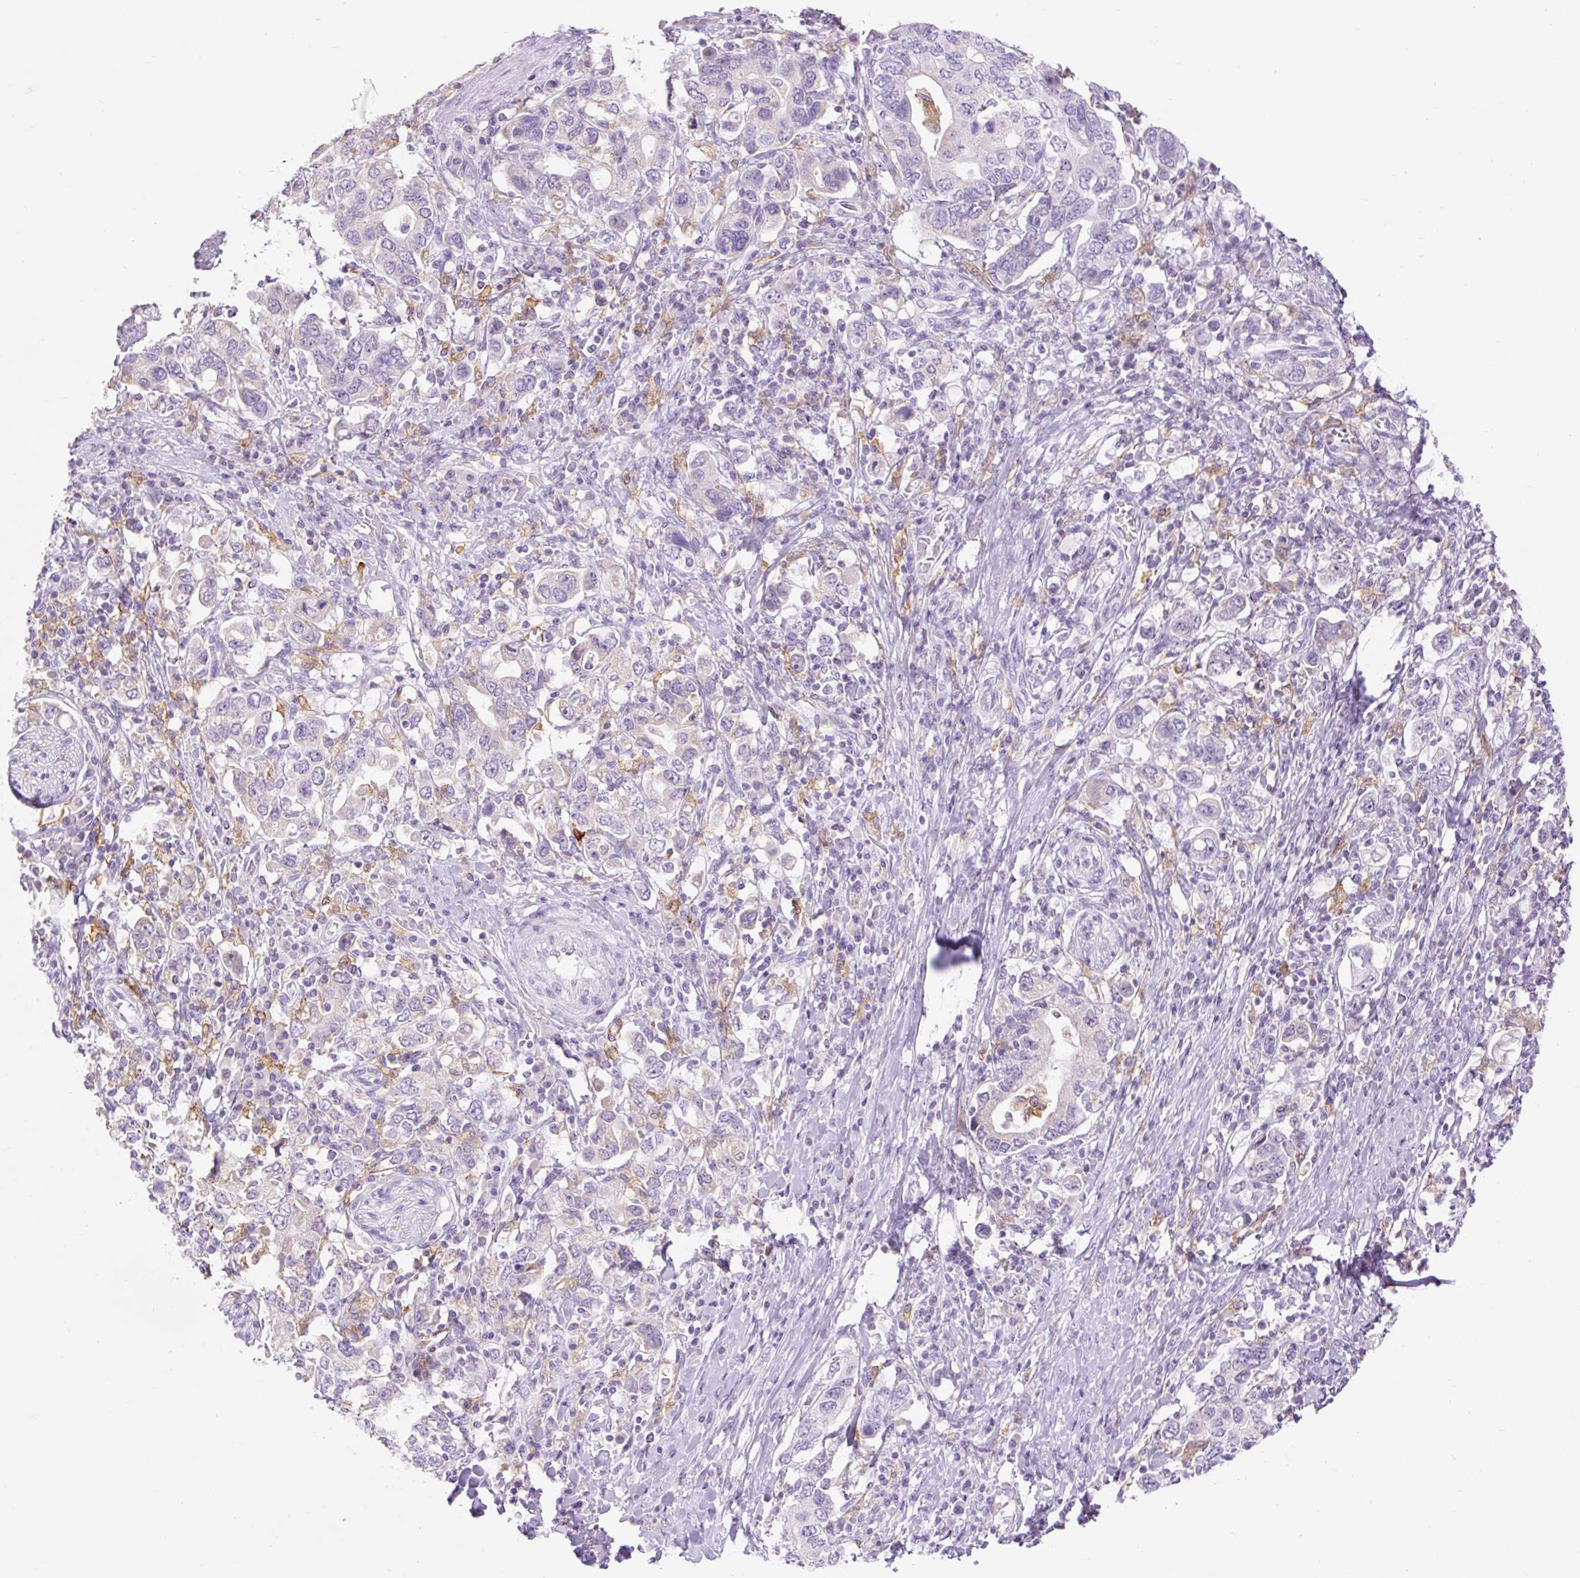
{"staining": {"intensity": "negative", "quantity": "none", "location": "none"}, "tissue": "stomach cancer", "cell_type": "Tumor cells", "image_type": "cancer", "snomed": [{"axis": "morphology", "description": "Adenocarcinoma, NOS"}, {"axis": "topography", "description": "Stomach, upper"}, {"axis": "topography", "description": "Stomach"}], "caption": "High magnification brightfield microscopy of adenocarcinoma (stomach) stained with DAB (3,3'-diaminobenzidine) (brown) and counterstained with hematoxylin (blue): tumor cells show no significant positivity.", "gene": "SIGLEC1", "patient": {"sex": "male", "age": 62}}